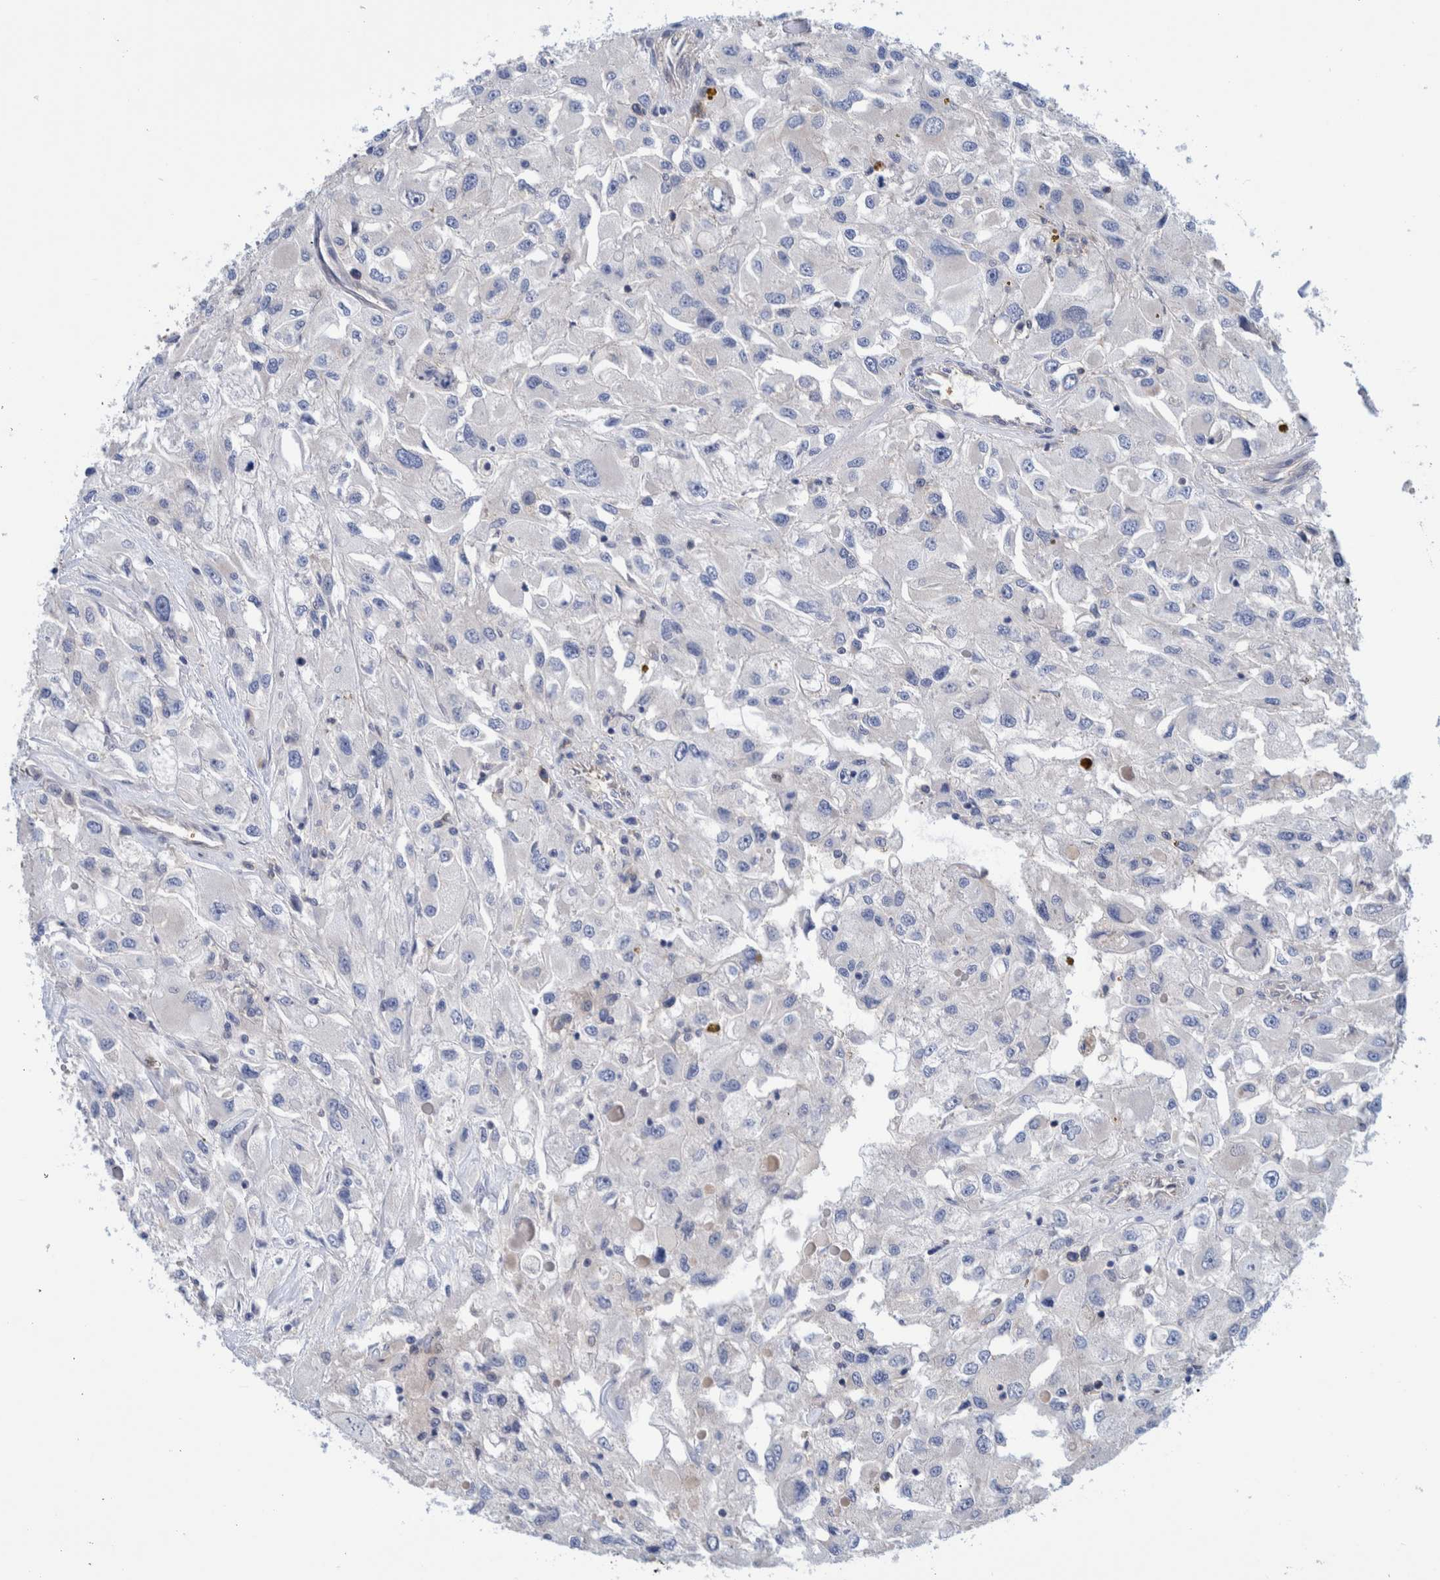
{"staining": {"intensity": "negative", "quantity": "none", "location": "none"}, "tissue": "renal cancer", "cell_type": "Tumor cells", "image_type": "cancer", "snomed": [{"axis": "morphology", "description": "Adenocarcinoma, NOS"}, {"axis": "topography", "description": "Kidney"}], "caption": "This is an immunohistochemistry histopathology image of renal cancer (adenocarcinoma). There is no expression in tumor cells.", "gene": "PFAS", "patient": {"sex": "female", "age": 52}}